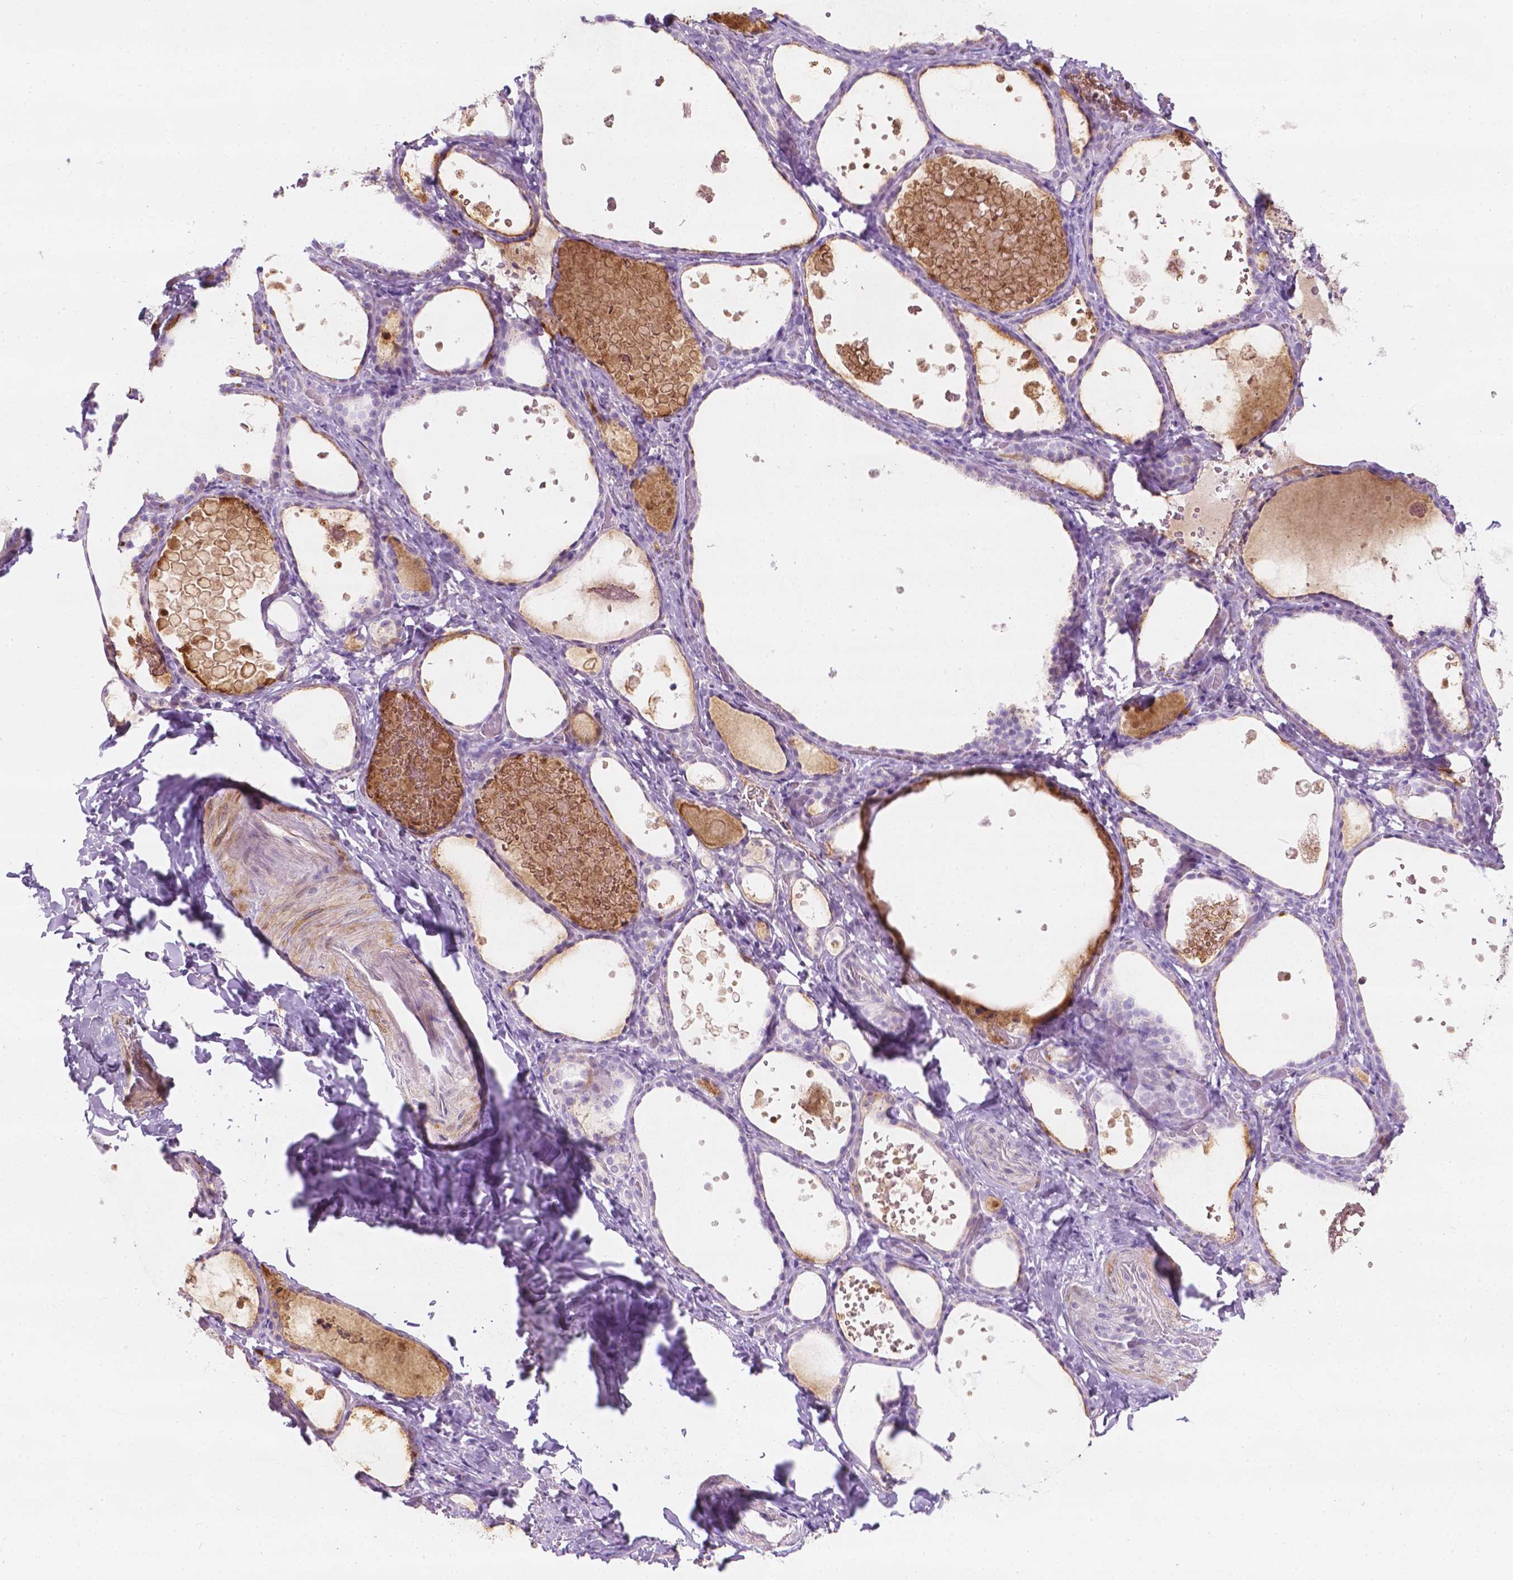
{"staining": {"intensity": "moderate", "quantity": "<25%", "location": "cytoplasmic/membranous"}, "tissue": "thyroid gland", "cell_type": "Glandular cells", "image_type": "normal", "snomed": [{"axis": "morphology", "description": "Normal tissue, NOS"}, {"axis": "topography", "description": "Thyroid gland"}], "caption": "Protein staining of benign thyroid gland exhibits moderate cytoplasmic/membranous staining in approximately <25% of glandular cells. Nuclei are stained in blue.", "gene": "NOS1AP", "patient": {"sex": "female", "age": 56}}